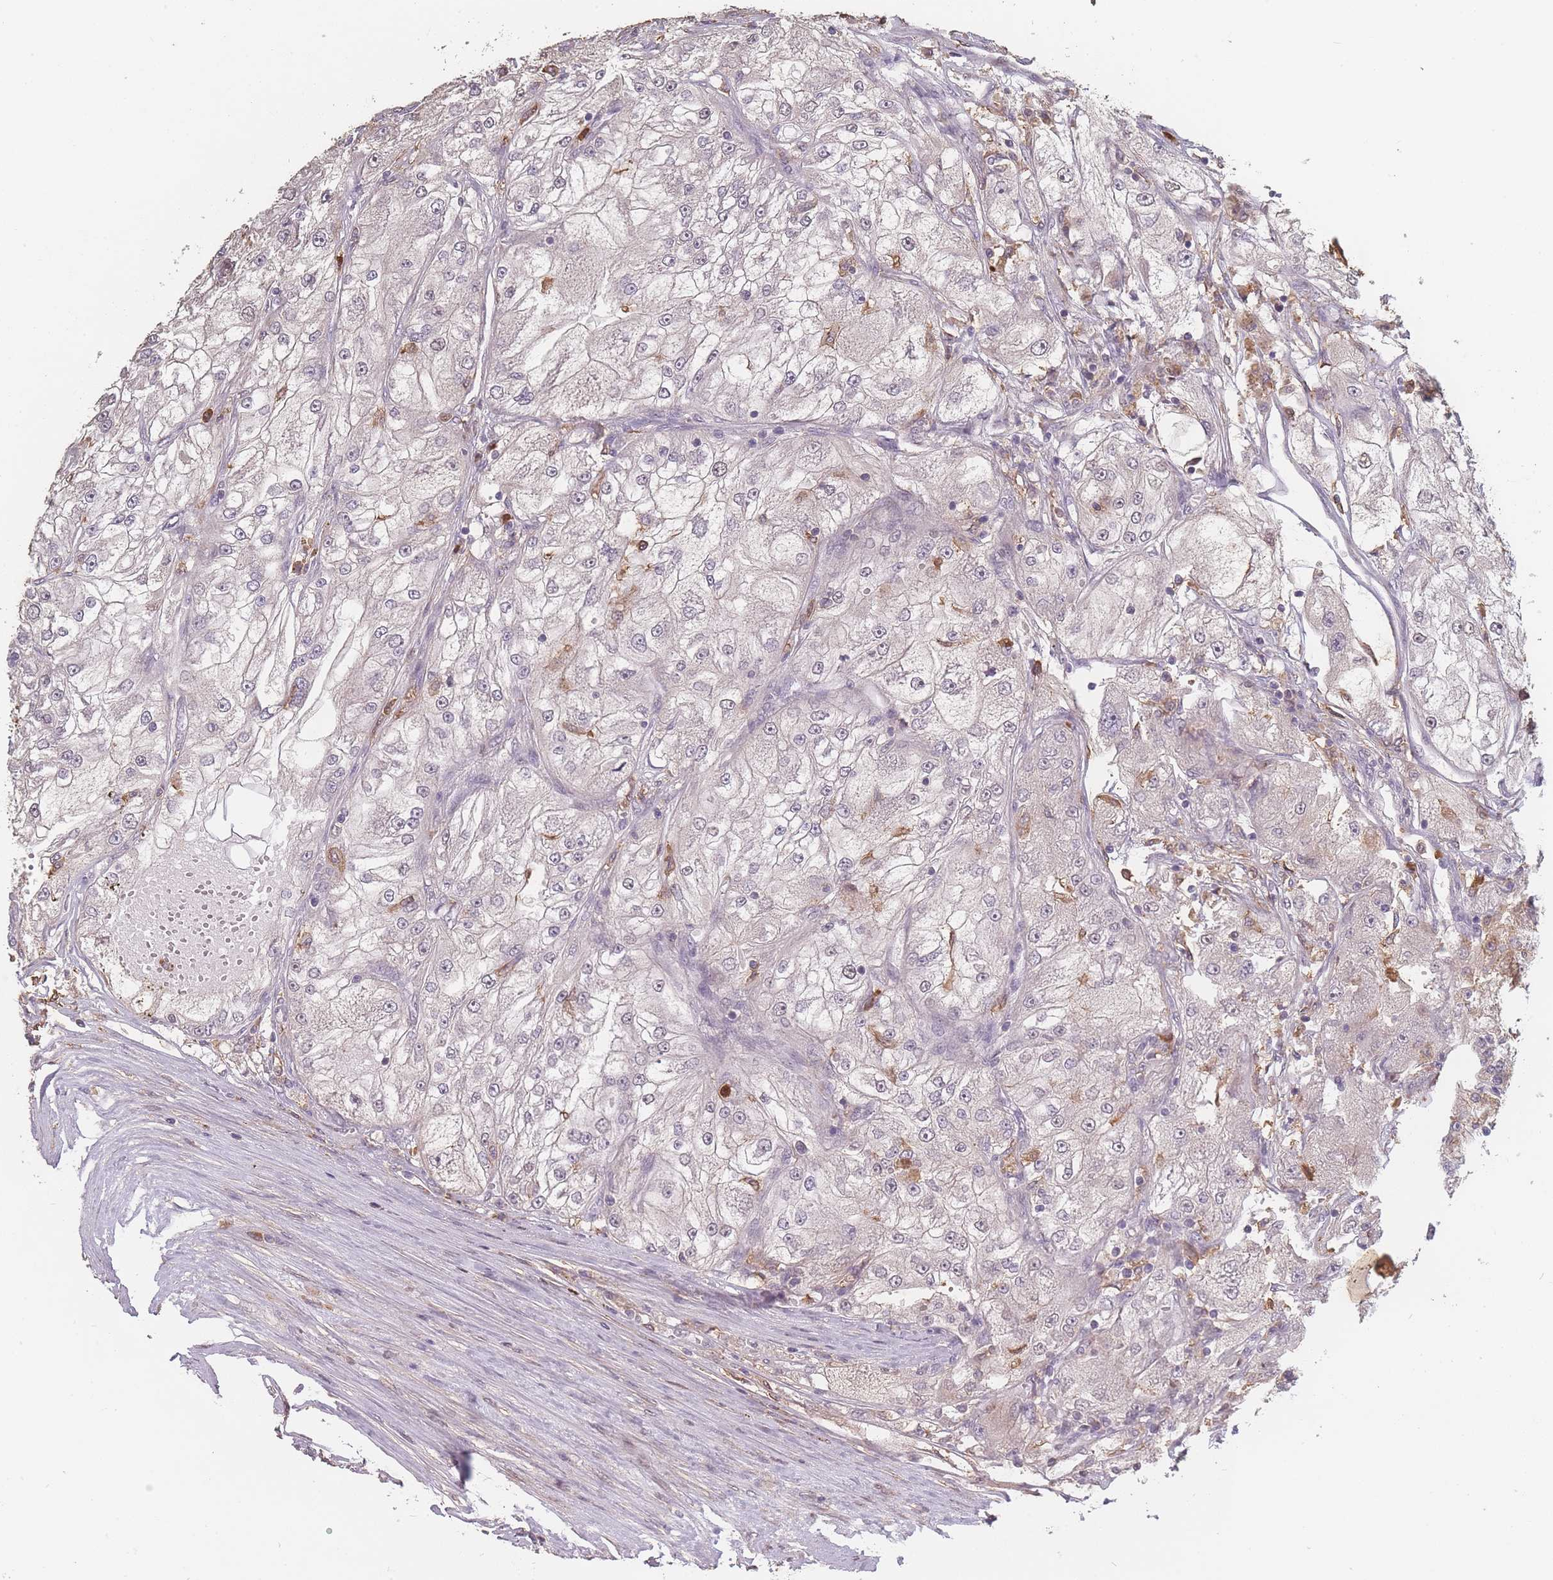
{"staining": {"intensity": "moderate", "quantity": "<25%", "location": "cytoplasmic/membranous"}, "tissue": "renal cancer", "cell_type": "Tumor cells", "image_type": "cancer", "snomed": [{"axis": "morphology", "description": "Adenocarcinoma, NOS"}, {"axis": "topography", "description": "Kidney"}], "caption": "IHC micrograph of neoplastic tissue: renal adenocarcinoma stained using immunohistochemistry exhibits low levels of moderate protein expression localized specifically in the cytoplasmic/membranous of tumor cells, appearing as a cytoplasmic/membranous brown color.", "gene": "BST1", "patient": {"sex": "female", "age": 72}}